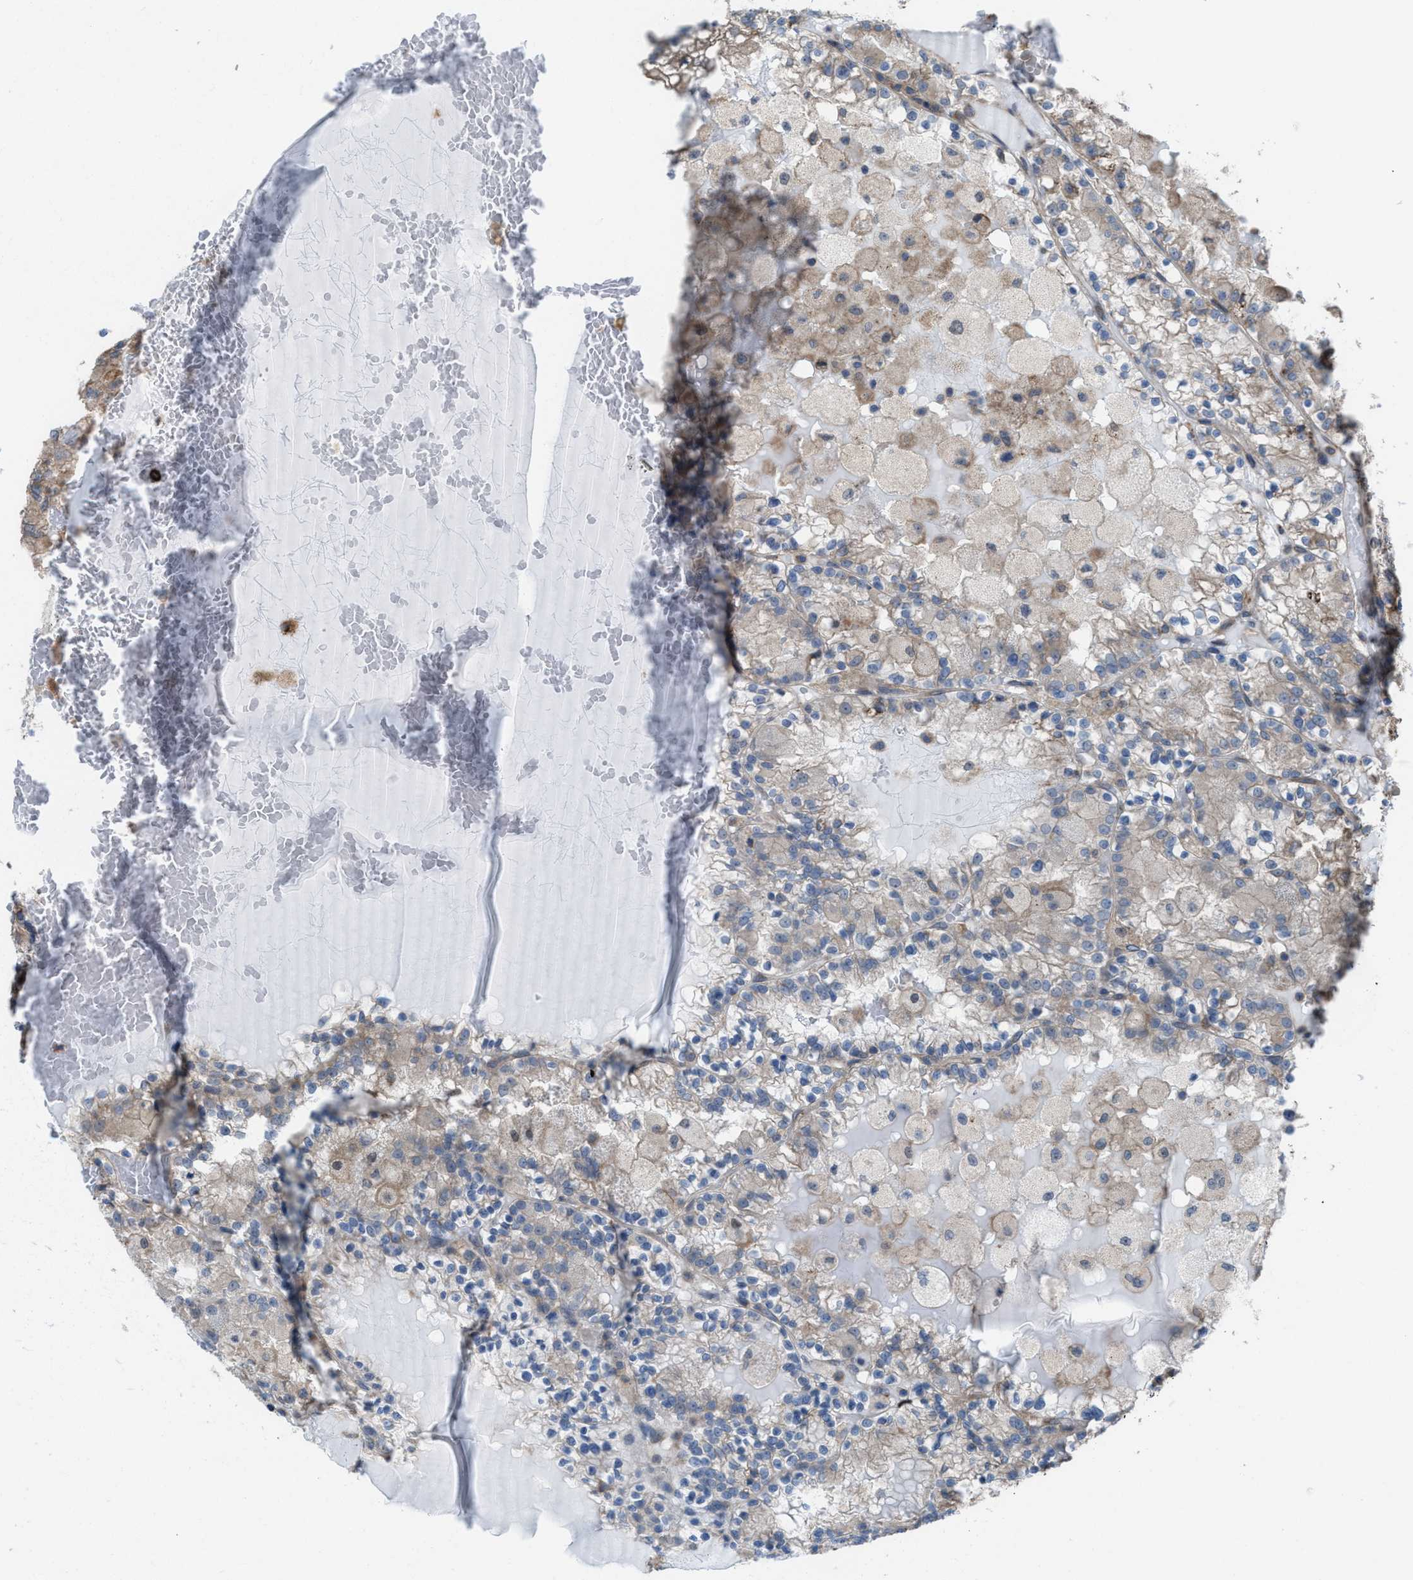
{"staining": {"intensity": "weak", "quantity": "<25%", "location": "cytoplasmic/membranous"}, "tissue": "renal cancer", "cell_type": "Tumor cells", "image_type": "cancer", "snomed": [{"axis": "morphology", "description": "Adenocarcinoma, NOS"}, {"axis": "topography", "description": "Kidney"}], "caption": "Renal cancer (adenocarcinoma) was stained to show a protein in brown. There is no significant staining in tumor cells. (Brightfield microscopy of DAB (3,3'-diaminobenzidine) IHC at high magnification).", "gene": "PLAA", "patient": {"sex": "female", "age": 56}}